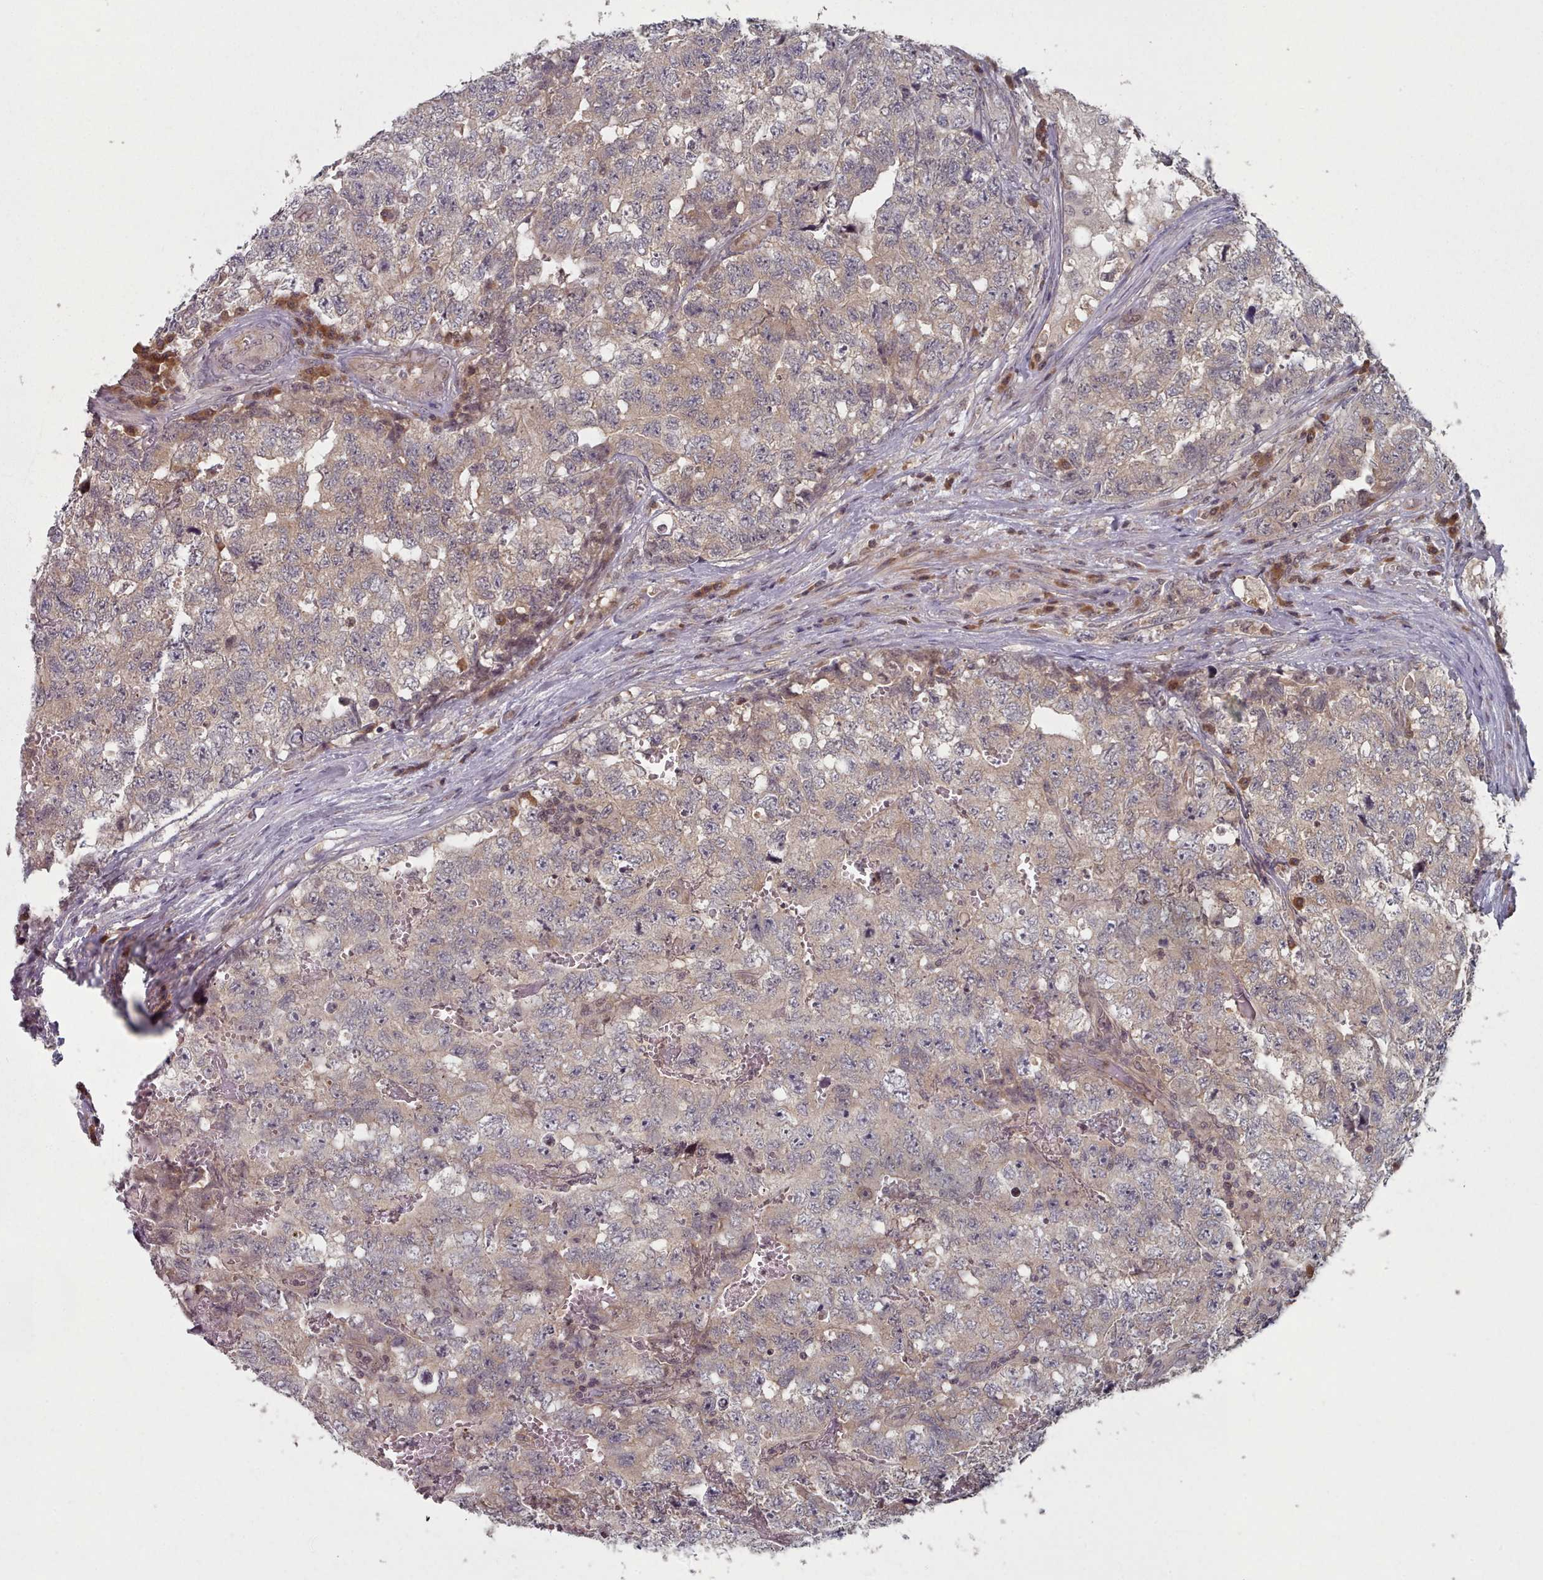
{"staining": {"intensity": "weak", "quantity": "<25%", "location": "cytoplasmic/membranous"}, "tissue": "testis cancer", "cell_type": "Tumor cells", "image_type": "cancer", "snomed": [{"axis": "morphology", "description": "Carcinoma, Embryonal, NOS"}, {"axis": "topography", "description": "Testis"}], "caption": "A micrograph of human testis embryonal carcinoma is negative for staining in tumor cells.", "gene": "HYAL3", "patient": {"sex": "male", "age": 31}}